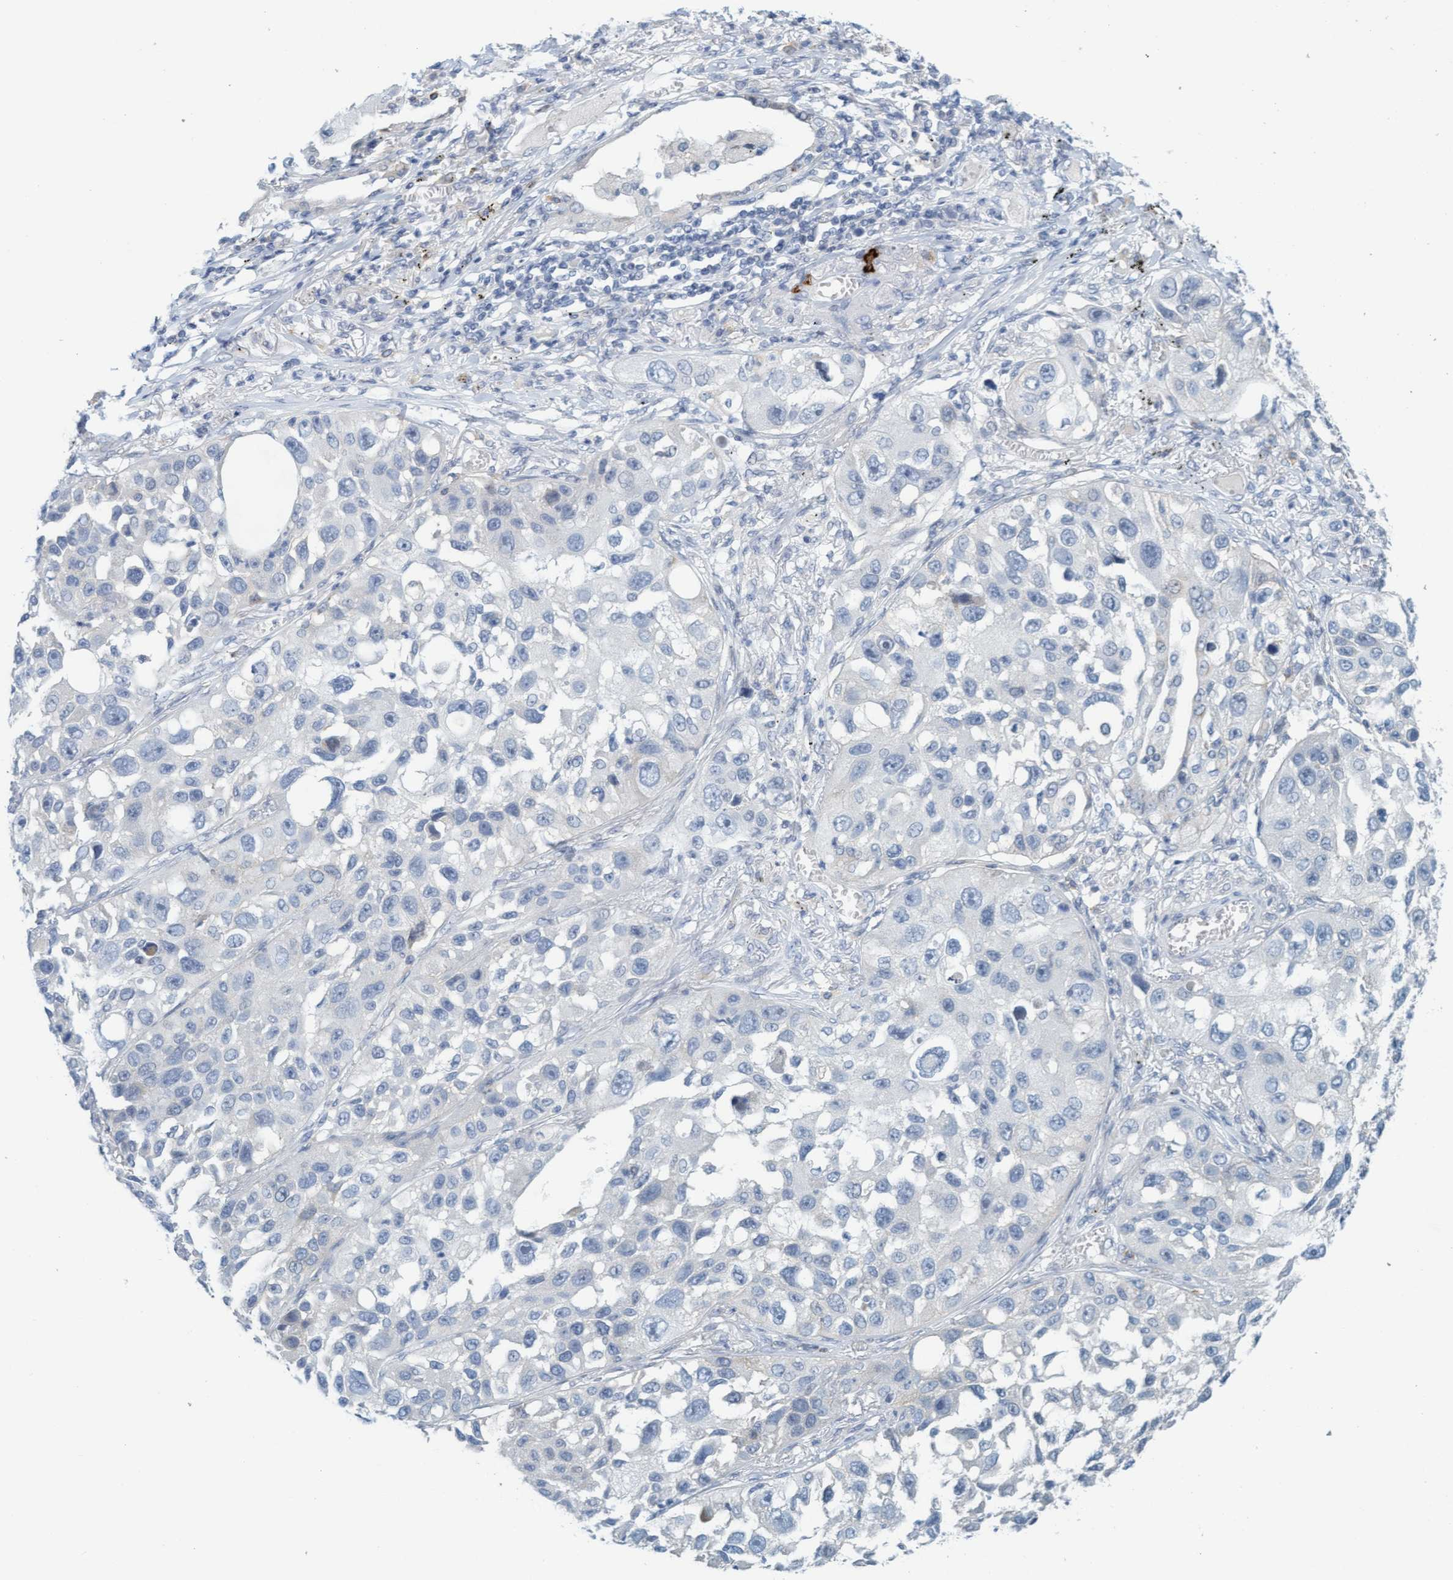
{"staining": {"intensity": "negative", "quantity": "none", "location": "none"}, "tissue": "lung cancer", "cell_type": "Tumor cells", "image_type": "cancer", "snomed": [{"axis": "morphology", "description": "Squamous cell carcinoma, NOS"}, {"axis": "topography", "description": "Lung"}], "caption": "This is an immunohistochemistry micrograph of lung cancer. There is no staining in tumor cells.", "gene": "CPA3", "patient": {"sex": "male", "age": 71}}